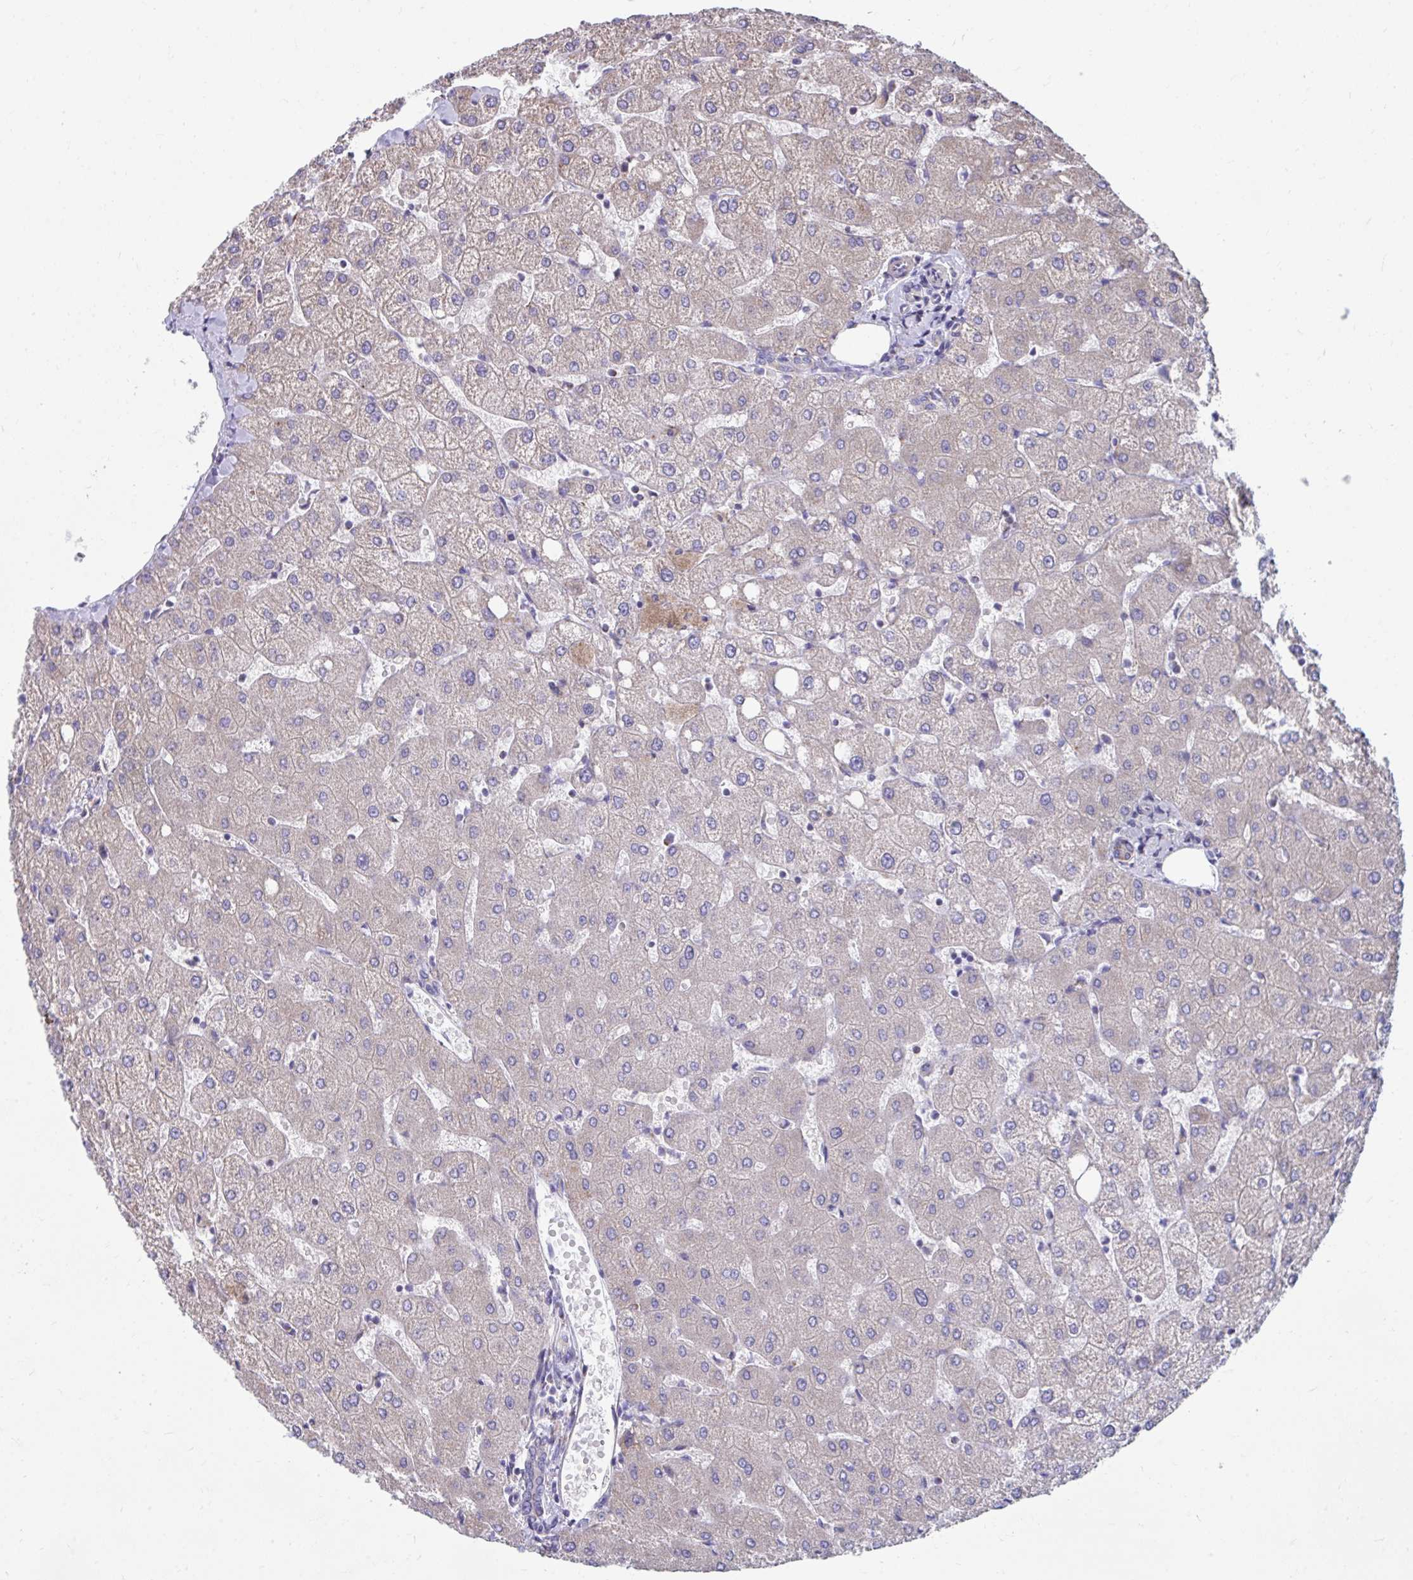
{"staining": {"intensity": "negative", "quantity": "none", "location": "none"}, "tissue": "liver", "cell_type": "Cholangiocytes", "image_type": "normal", "snomed": [{"axis": "morphology", "description": "Normal tissue, NOS"}, {"axis": "topography", "description": "Liver"}], "caption": "Cholangiocytes are negative for protein expression in benign human liver. (Stains: DAB (3,3'-diaminobenzidine) immunohistochemistry with hematoxylin counter stain, Microscopy: brightfield microscopy at high magnification).", "gene": "LINGO4", "patient": {"sex": "female", "age": 54}}